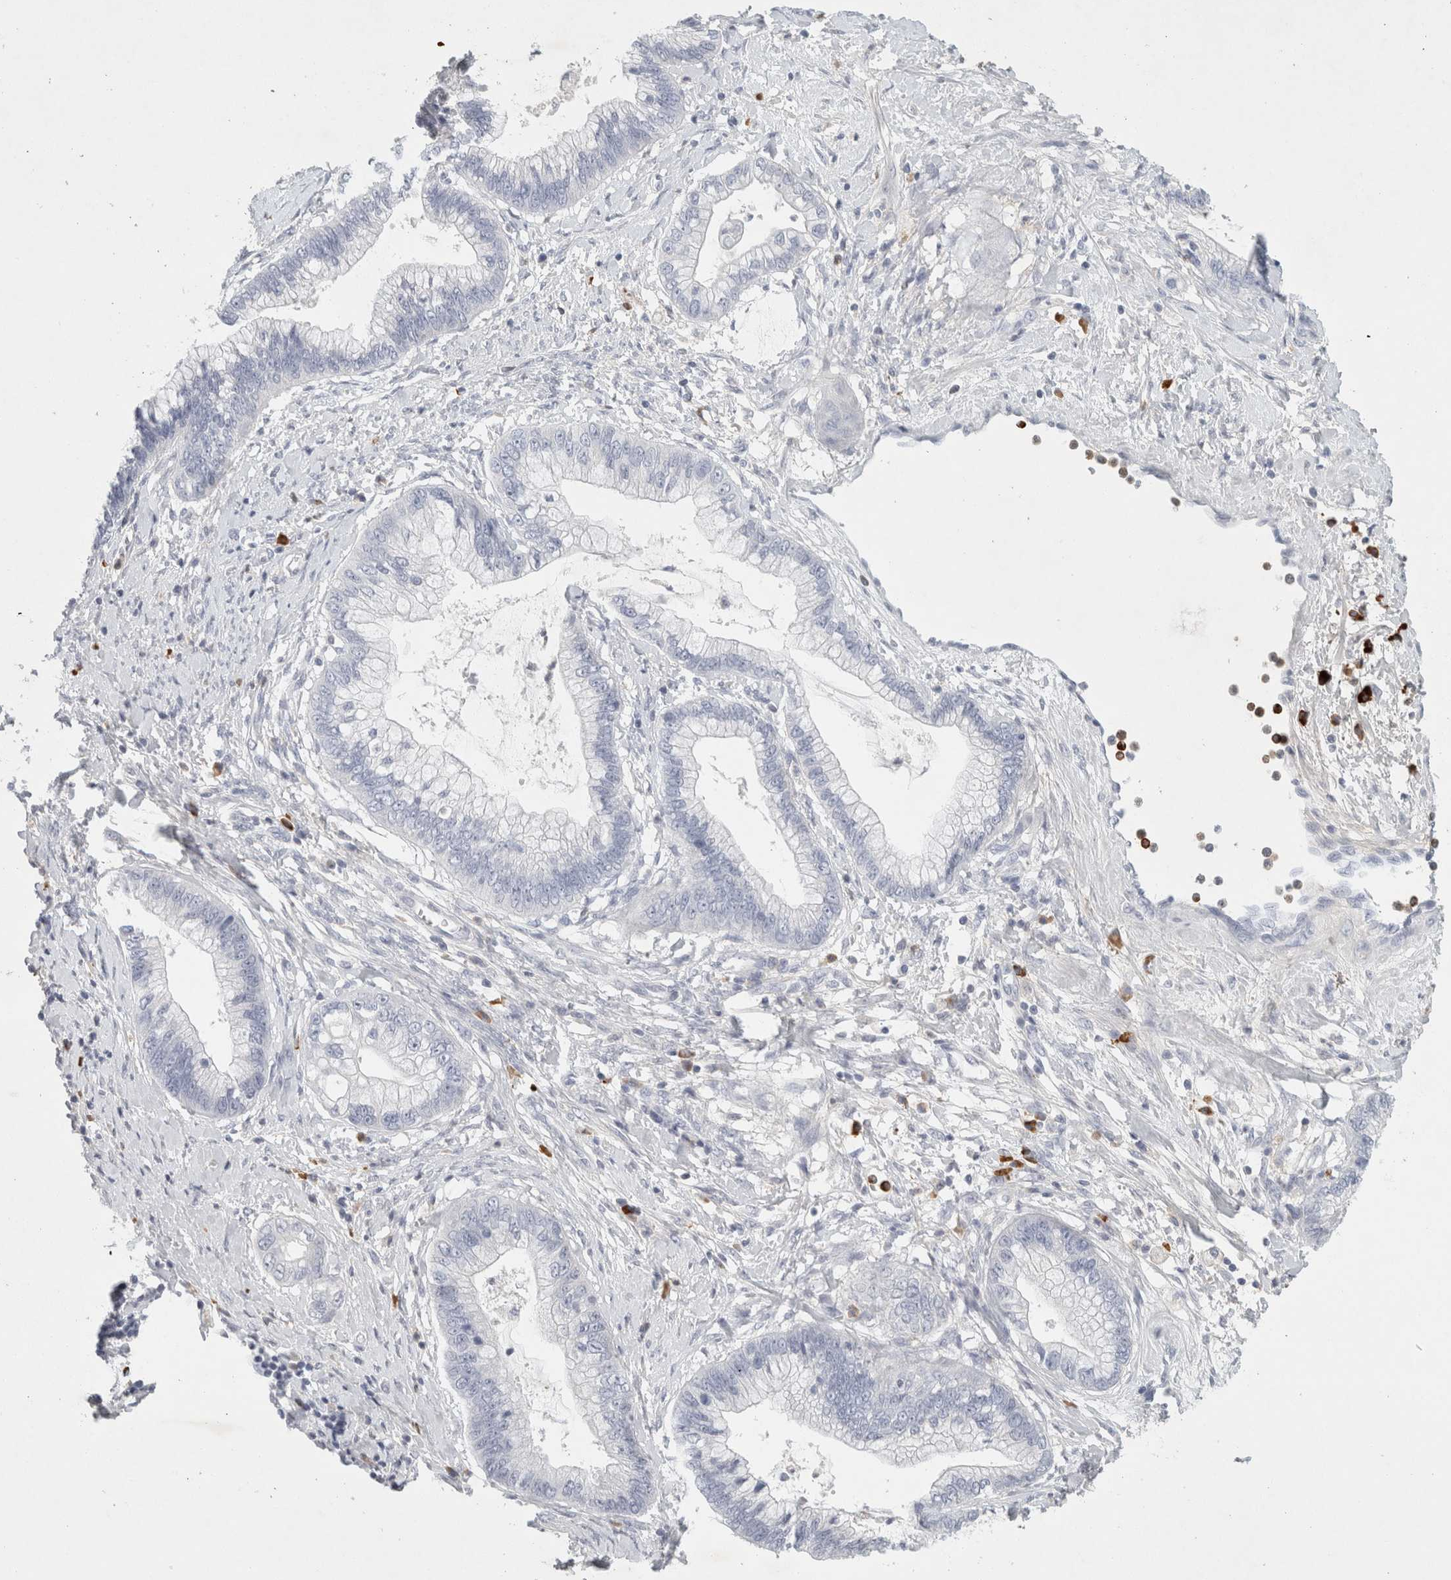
{"staining": {"intensity": "negative", "quantity": "none", "location": "none"}, "tissue": "cervical cancer", "cell_type": "Tumor cells", "image_type": "cancer", "snomed": [{"axis": "morphology", "description": "Adenocarcinoma, NOS"}, {"axis": "topography", "description": "Cervix"}], "caption": "There is no significant expression in tumor cells of adenocarcinoma (cervical). (Stains: DAB immunohistochemistry (IHC) with hematoxylin counter stain, Microscopy: brightfield microscopy at high magnification).", "gene": "FGL2", "patient": {"sex": "female", "age": 44}}